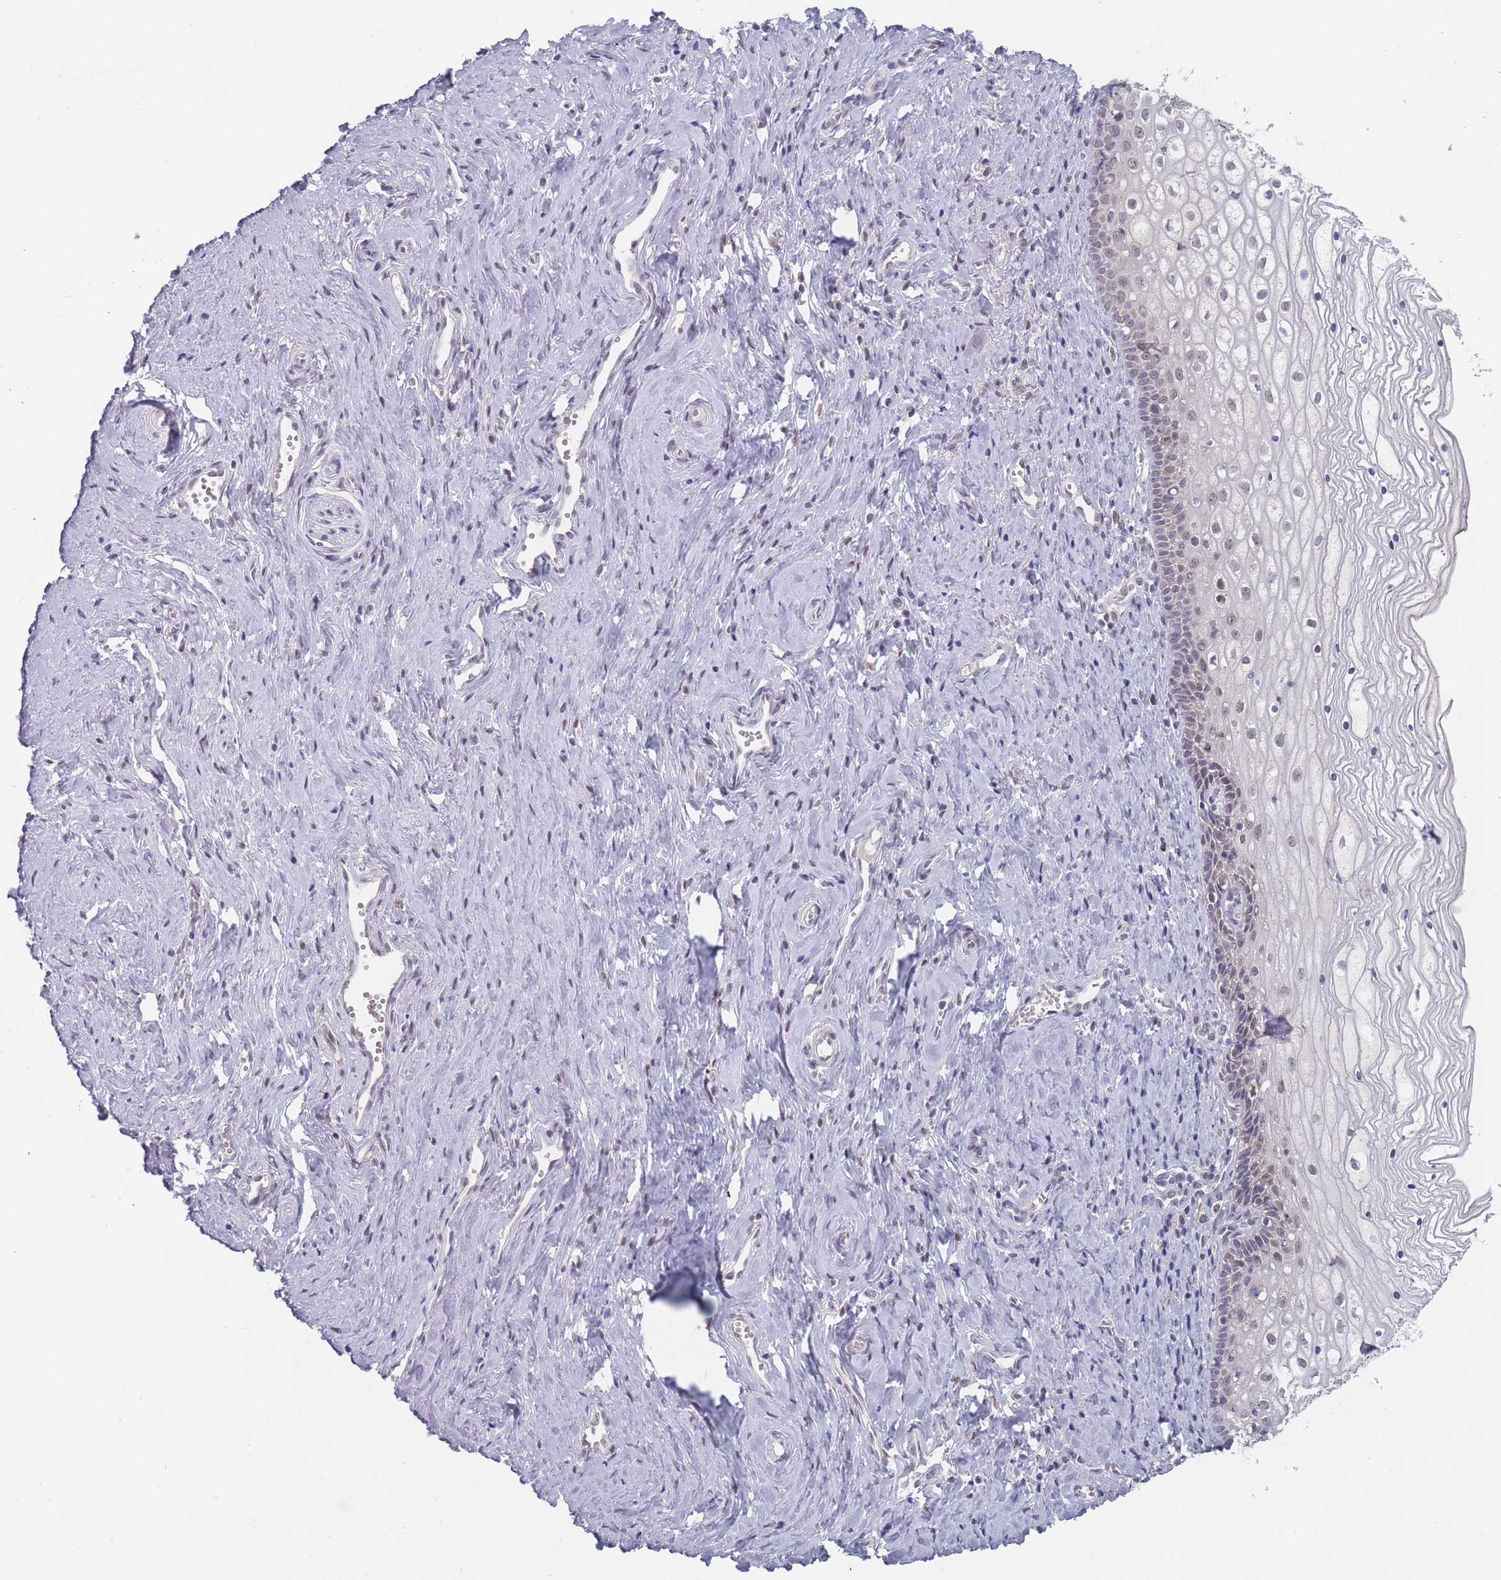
{"staining": {"intensity": "moderate", "quantity": "<25%", "location": "nuclear"}, "tissue": "vagina", "cell_type": "Squamous epithelial cells", "image_type": "normal", "snomed": [{"axis": "morphology", "description": "Normal tissue, NOS"}, {"axis": "topography", "description": "Vagina"}], "caption": "Squamous epithelial cells reveal low levels of moderate nuclear expression in about <25% of cells in benign human vagina. The staining was performed using DAB to visualize the protein expression in brown, while the nuclei were stained in blue with hematoxylin (Magnification: 20x).", "gene": "PEX7", "patient": {"sex": "female", "age": 59}}